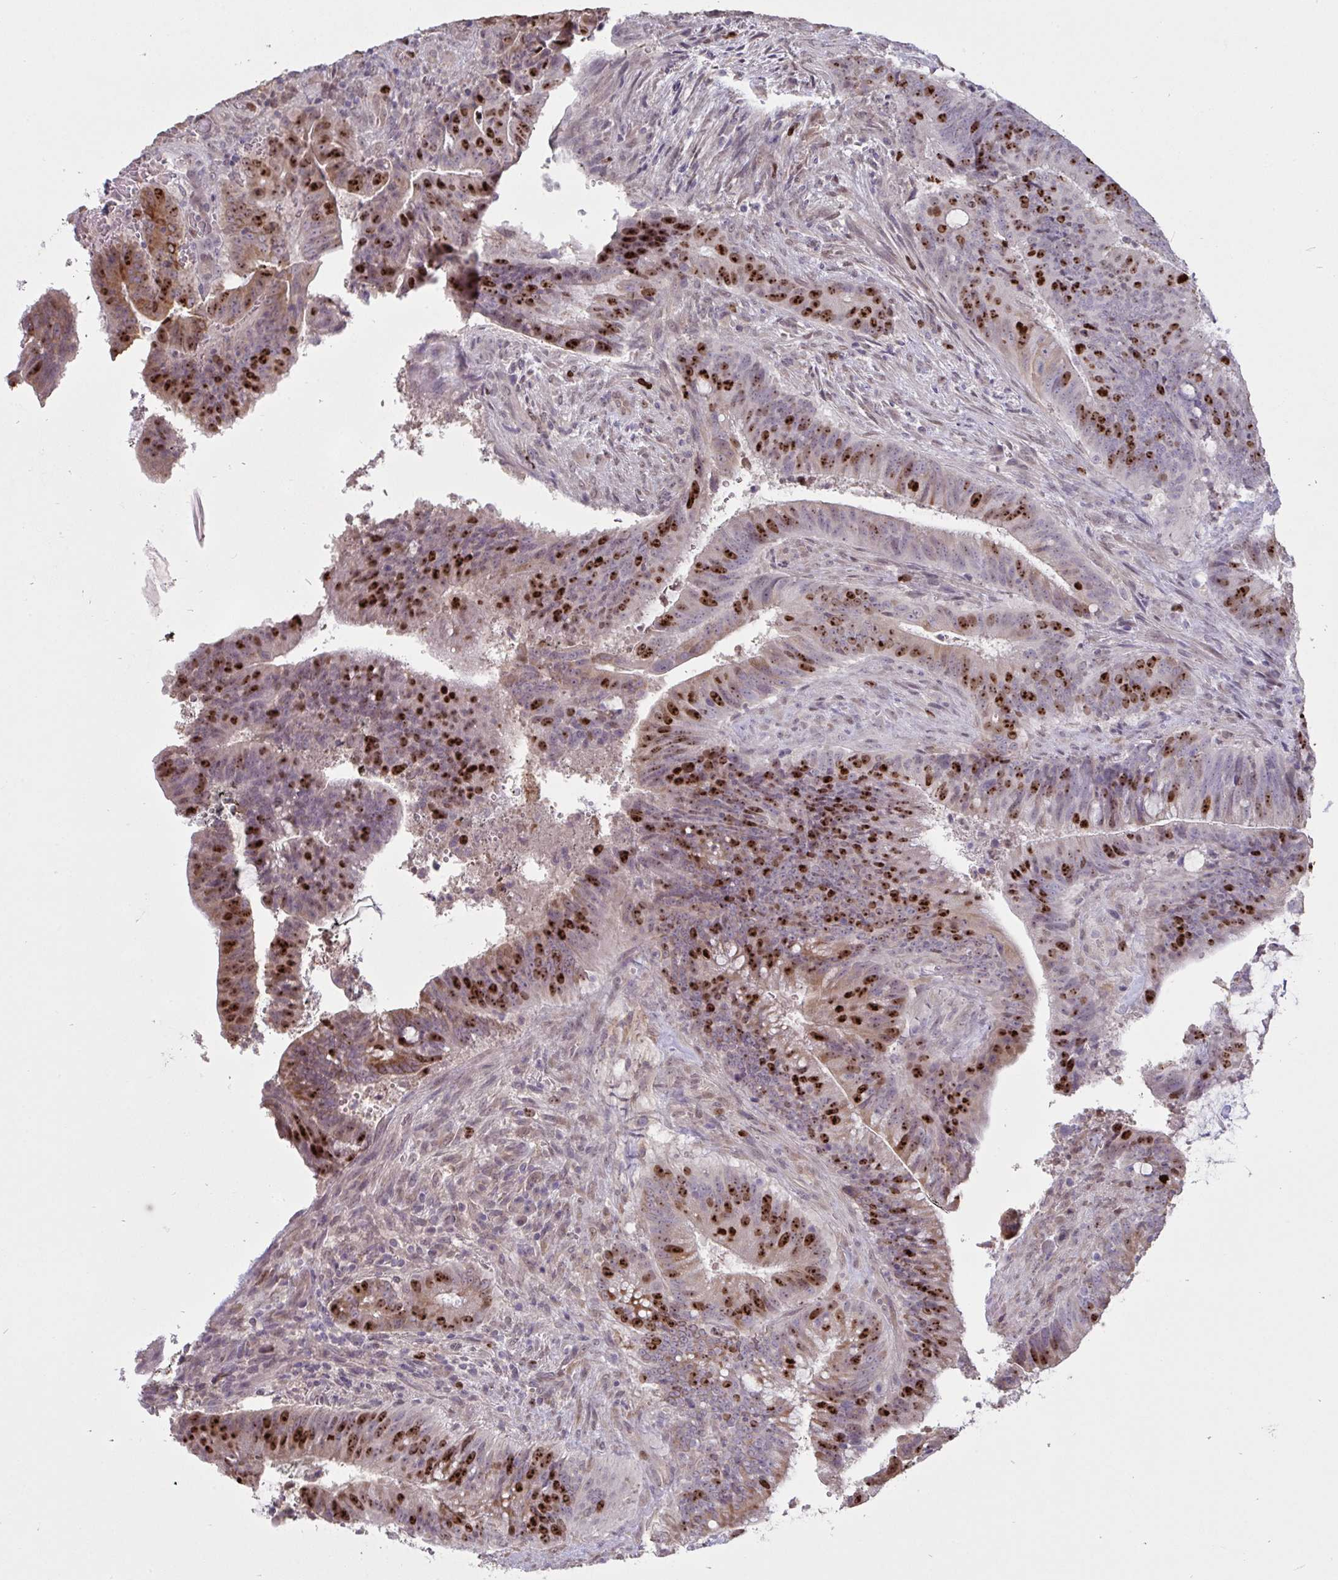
{"staining": {"intensity": "strong", "quantity": "25%-75%", "location": "cytoplasmic/membranous,nuclear"}, "tissue": "colorectal cancer", "cell_type": "Tumor cells", "image_type": "cancer", "snomed": [{"axis": "morphology", "description": "Adenocarcinoma, NOS"}, {"axis": "topography", "description": "Colon"}], "caption": "A histopathology image showing strong cytoplasmic/membranous and nuclear expression in about 25%-75% of tumor cells in colorectal cancer, as visualized by brown immunohistochemical staining.", "gene": "SETD7", "patient": {"sex": "female", "age": 43}}